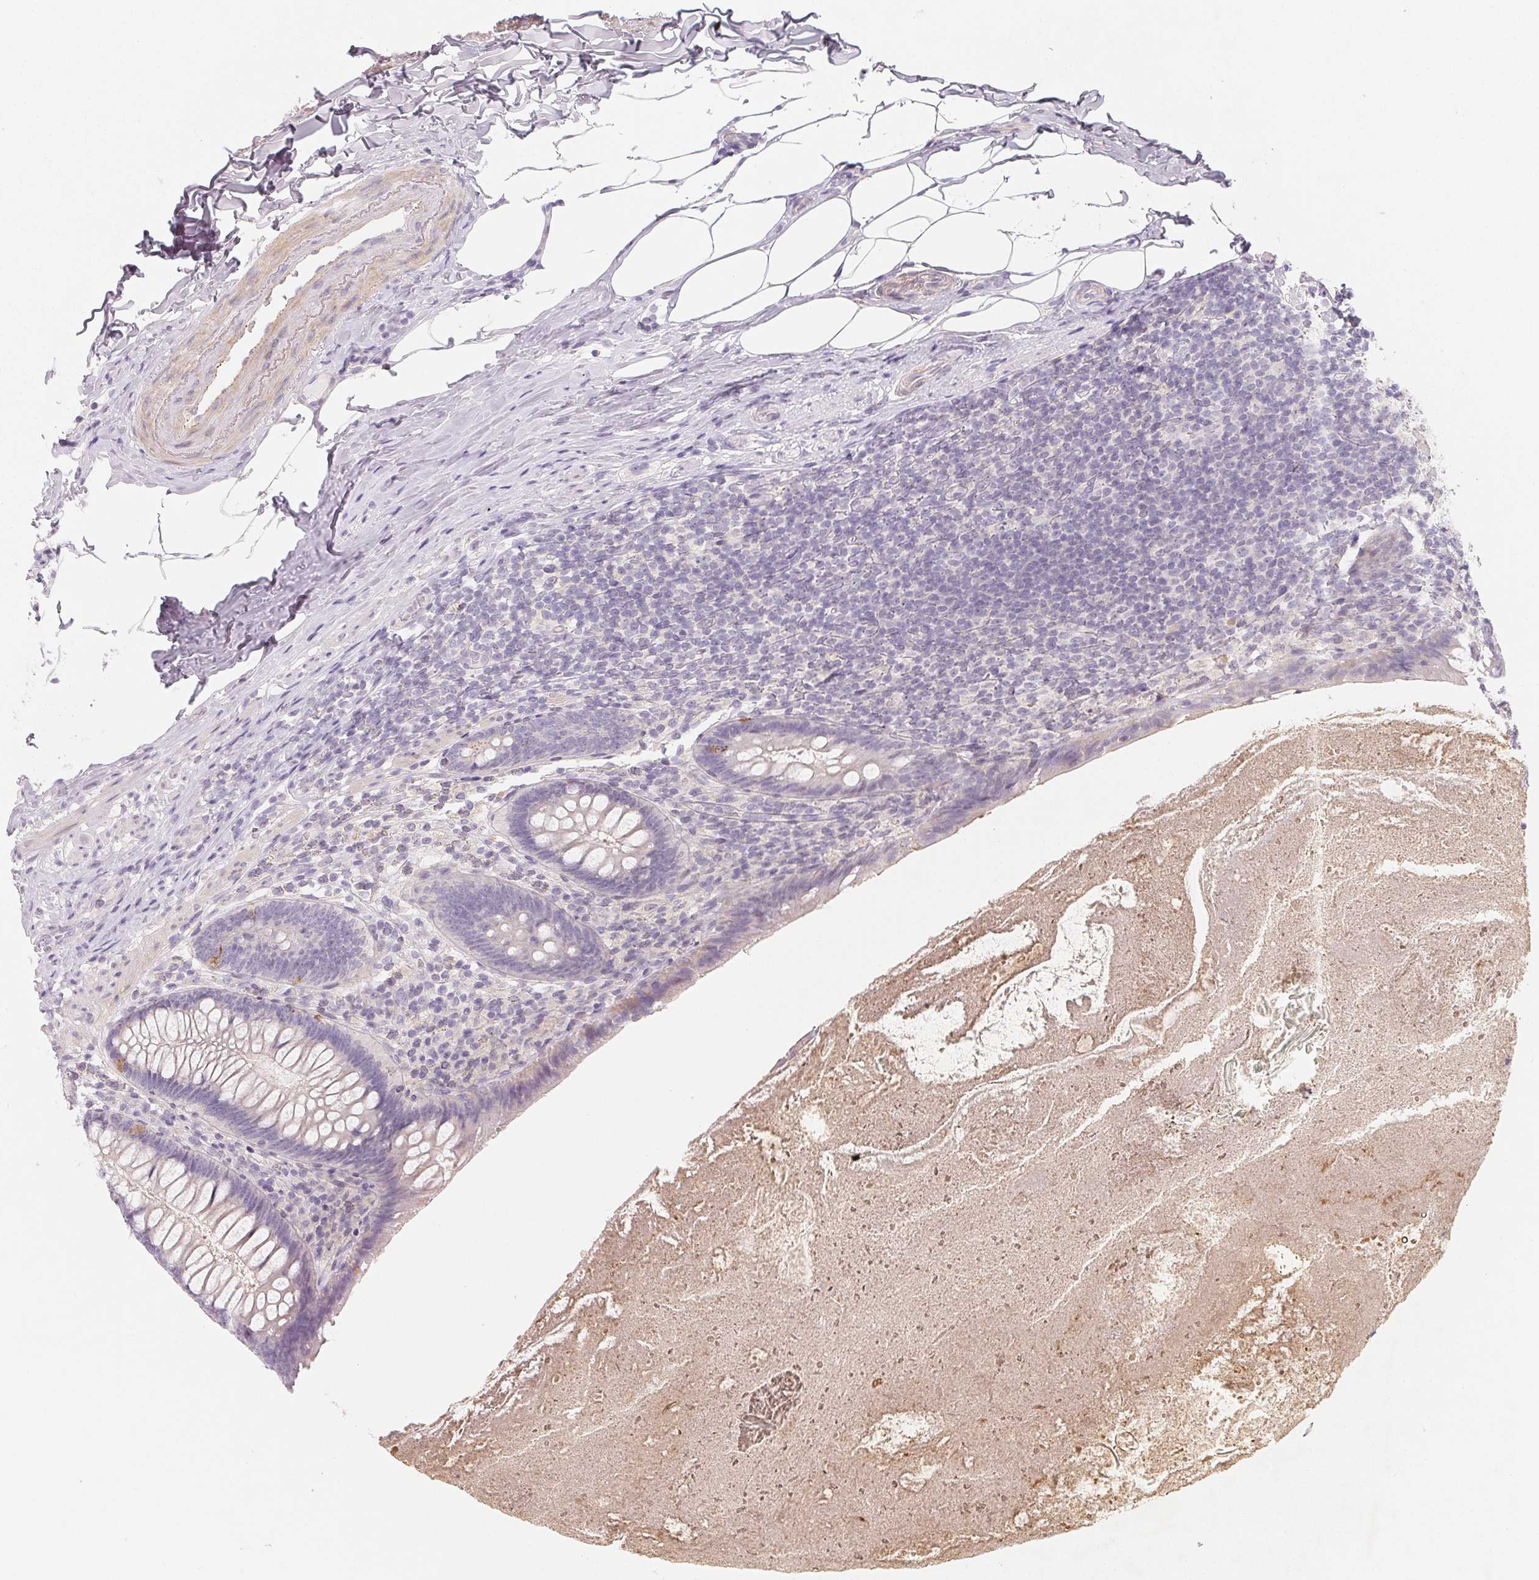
{"staining": {"intensity": "negative", "quantity": "none", "location": "none"}, "tissue": "appendix", "cell_type": "Glandular cells", "image_type": "normal", "snomed": [{"axis": "morphology", "description": "Normal tissue, NOS"}, {"axis": "topography", "description": "Appendix"}], "caption": "This histopathology image is of normal appendix stained with immunohistochemistry (IHC) to label a protein in brown with the nuclei are counter-stained blue. There is no expression in glandular cells.", "gene": "LRRC23", "patient": {"sex": "male", "age": 47}}